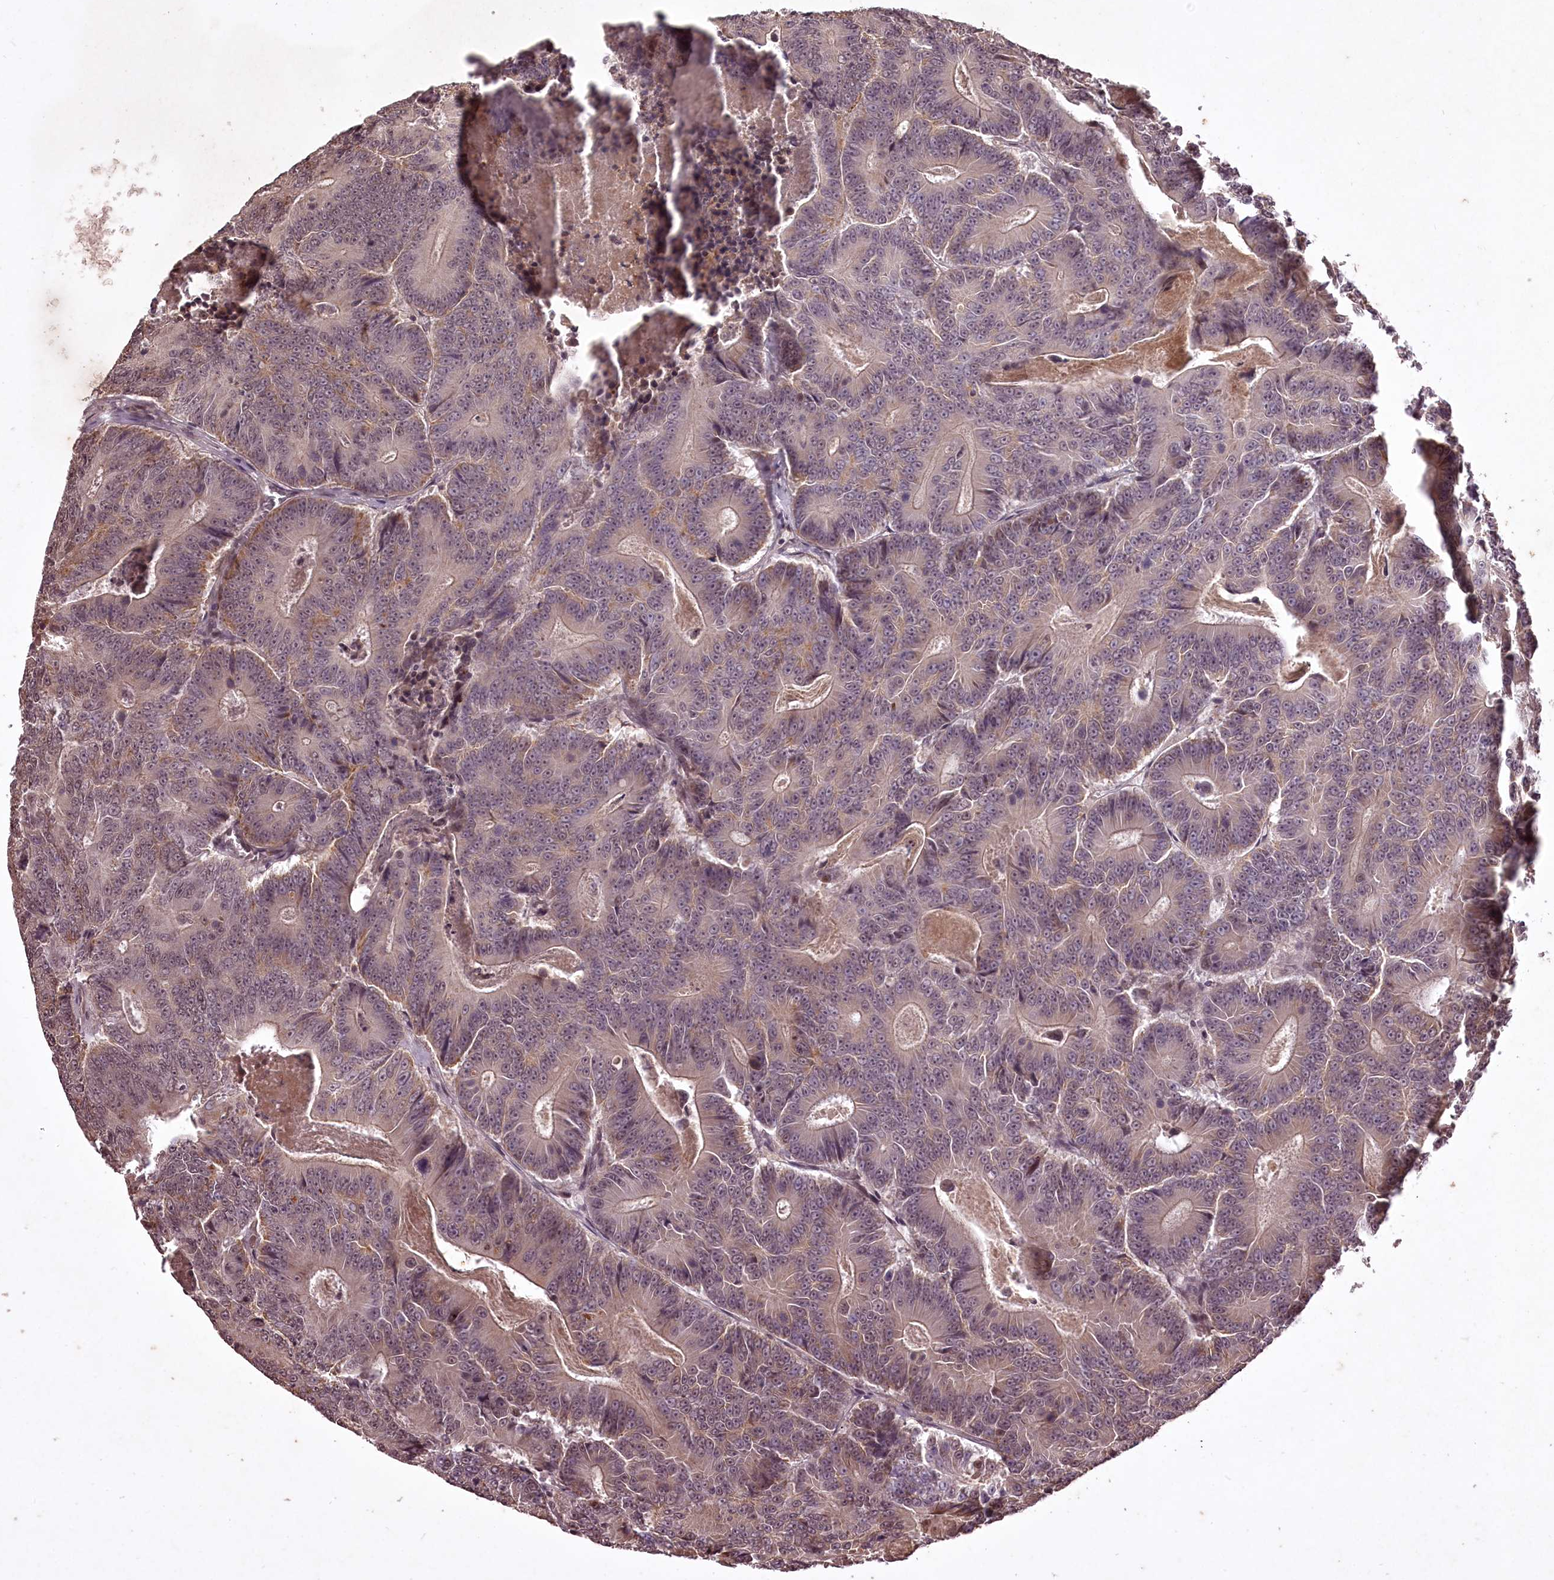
{"staining": {"intensity": "weak", "quantity": "<25%", "location": "nuclear"}, "tissue": "colorectal cancer", "cell_type": "Tumor cells", "image_type": "cancer", "snomed": [{"axis": "morphology", "description": "Adenocarcinoma, NOS"}, {"axis": "topography", "description": "Colon"}], "caption": "Immunohistochemistry (IHC) histopathology image of colorectal adenocarcinoma stained for a protein (brown), which displays no positivity in tumor cells.", "gene": "ADRA1D", "patient": {"sex": "male", "age": 83}}